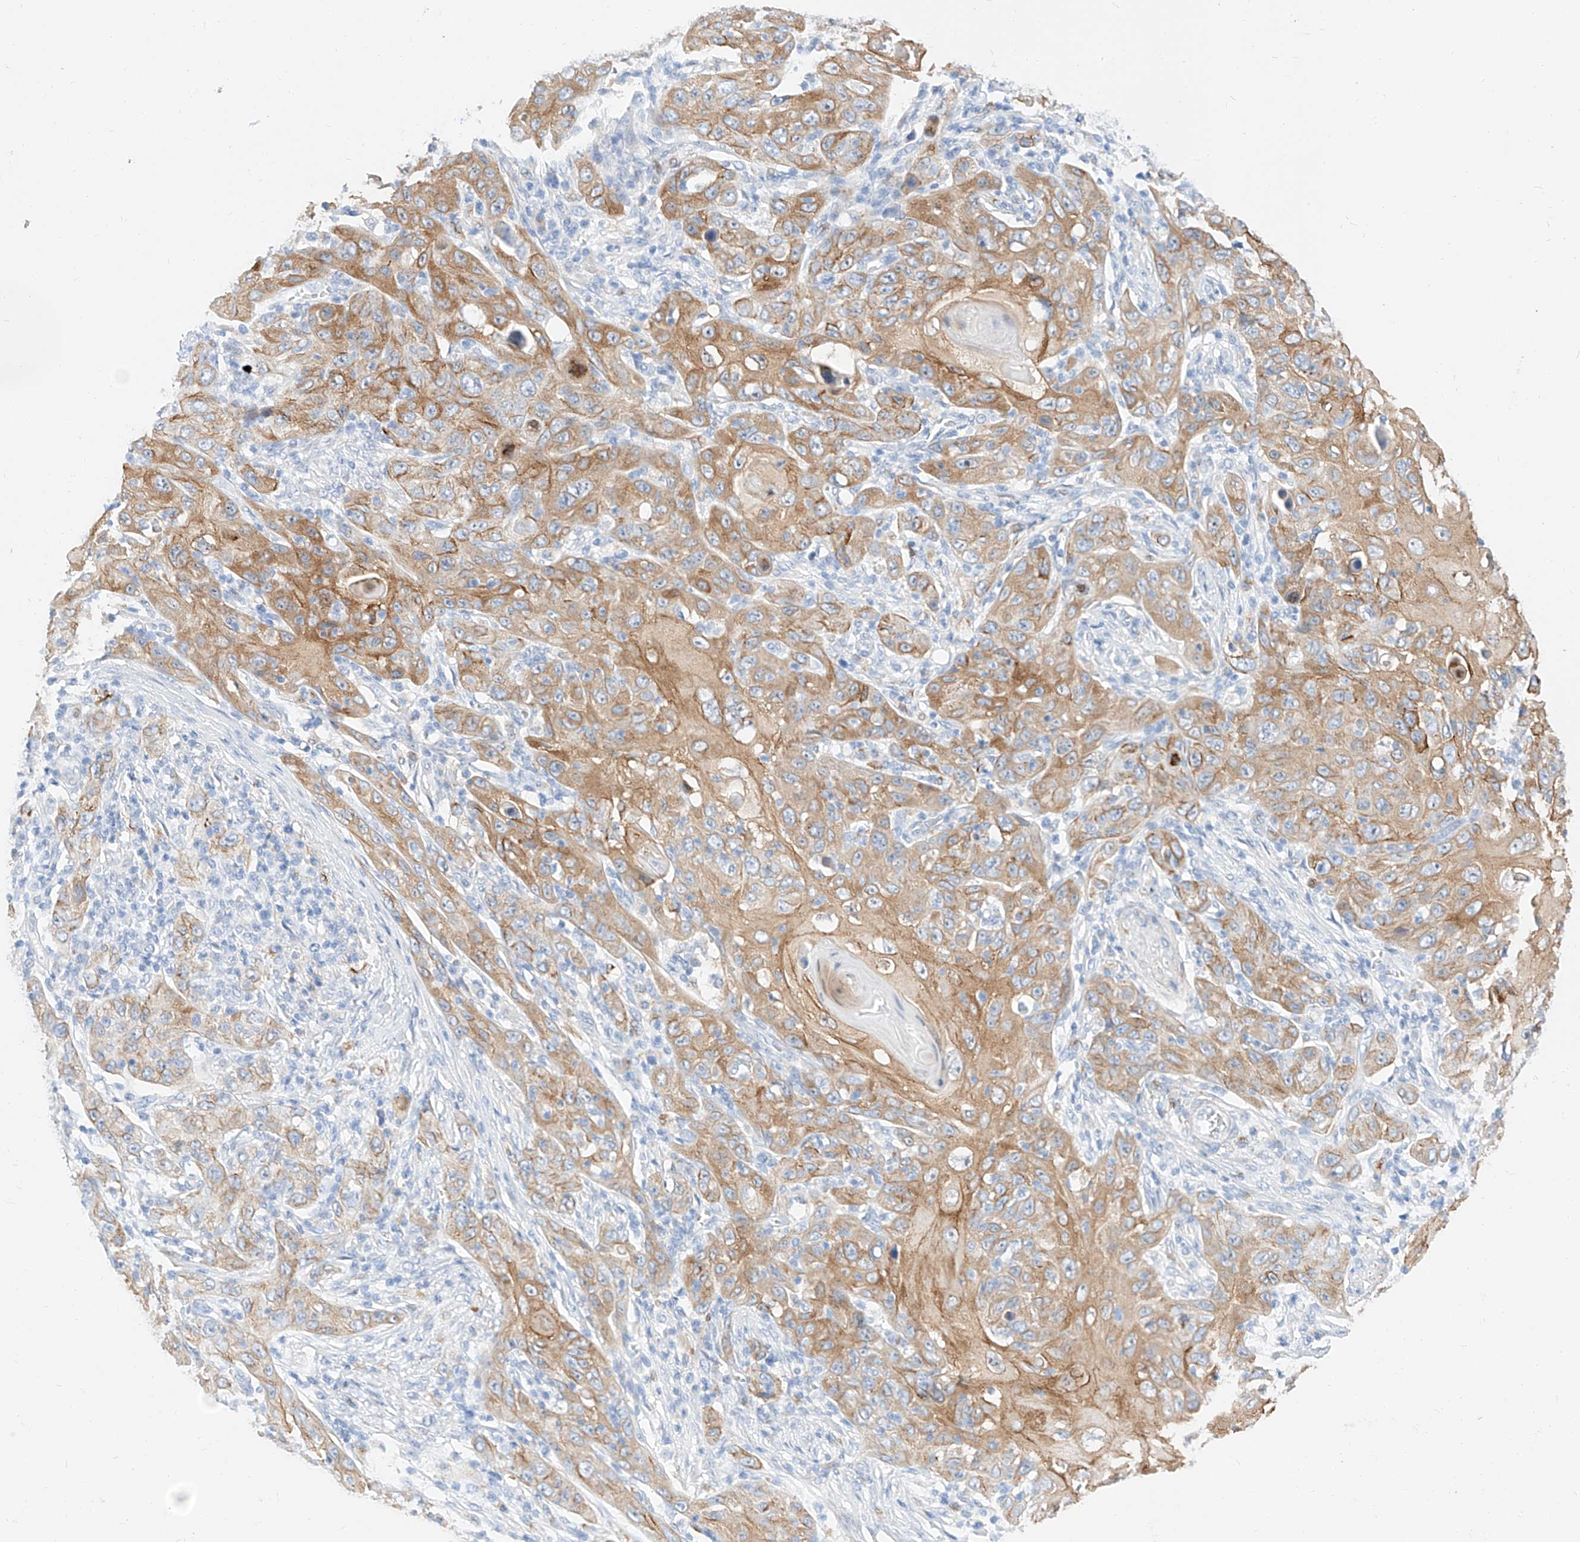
{"staining": {"intensity": "moderate", "quantity": ">75%", "location": "cytoplasmic/membranous"}, "tissue": "skin cancer", "cell_type": "Tumor cells", "image_type": "cancer", "snomed": [{"axis": "morphology", "description": "Squamous cell carcinoma, NOS"}, {"axis": "topography", "description": "Skin"}], "caption": "DAB (3,3'-diaminobenzidine) immunohistochemical staining of skin cancer (squamous cell carcinoma) exhibits moderate cytoplasmic/membranous protein expression in about >75% of tumor cells.", "gene": "MAP7", "patient": {"sex": "female", "age": 88}}